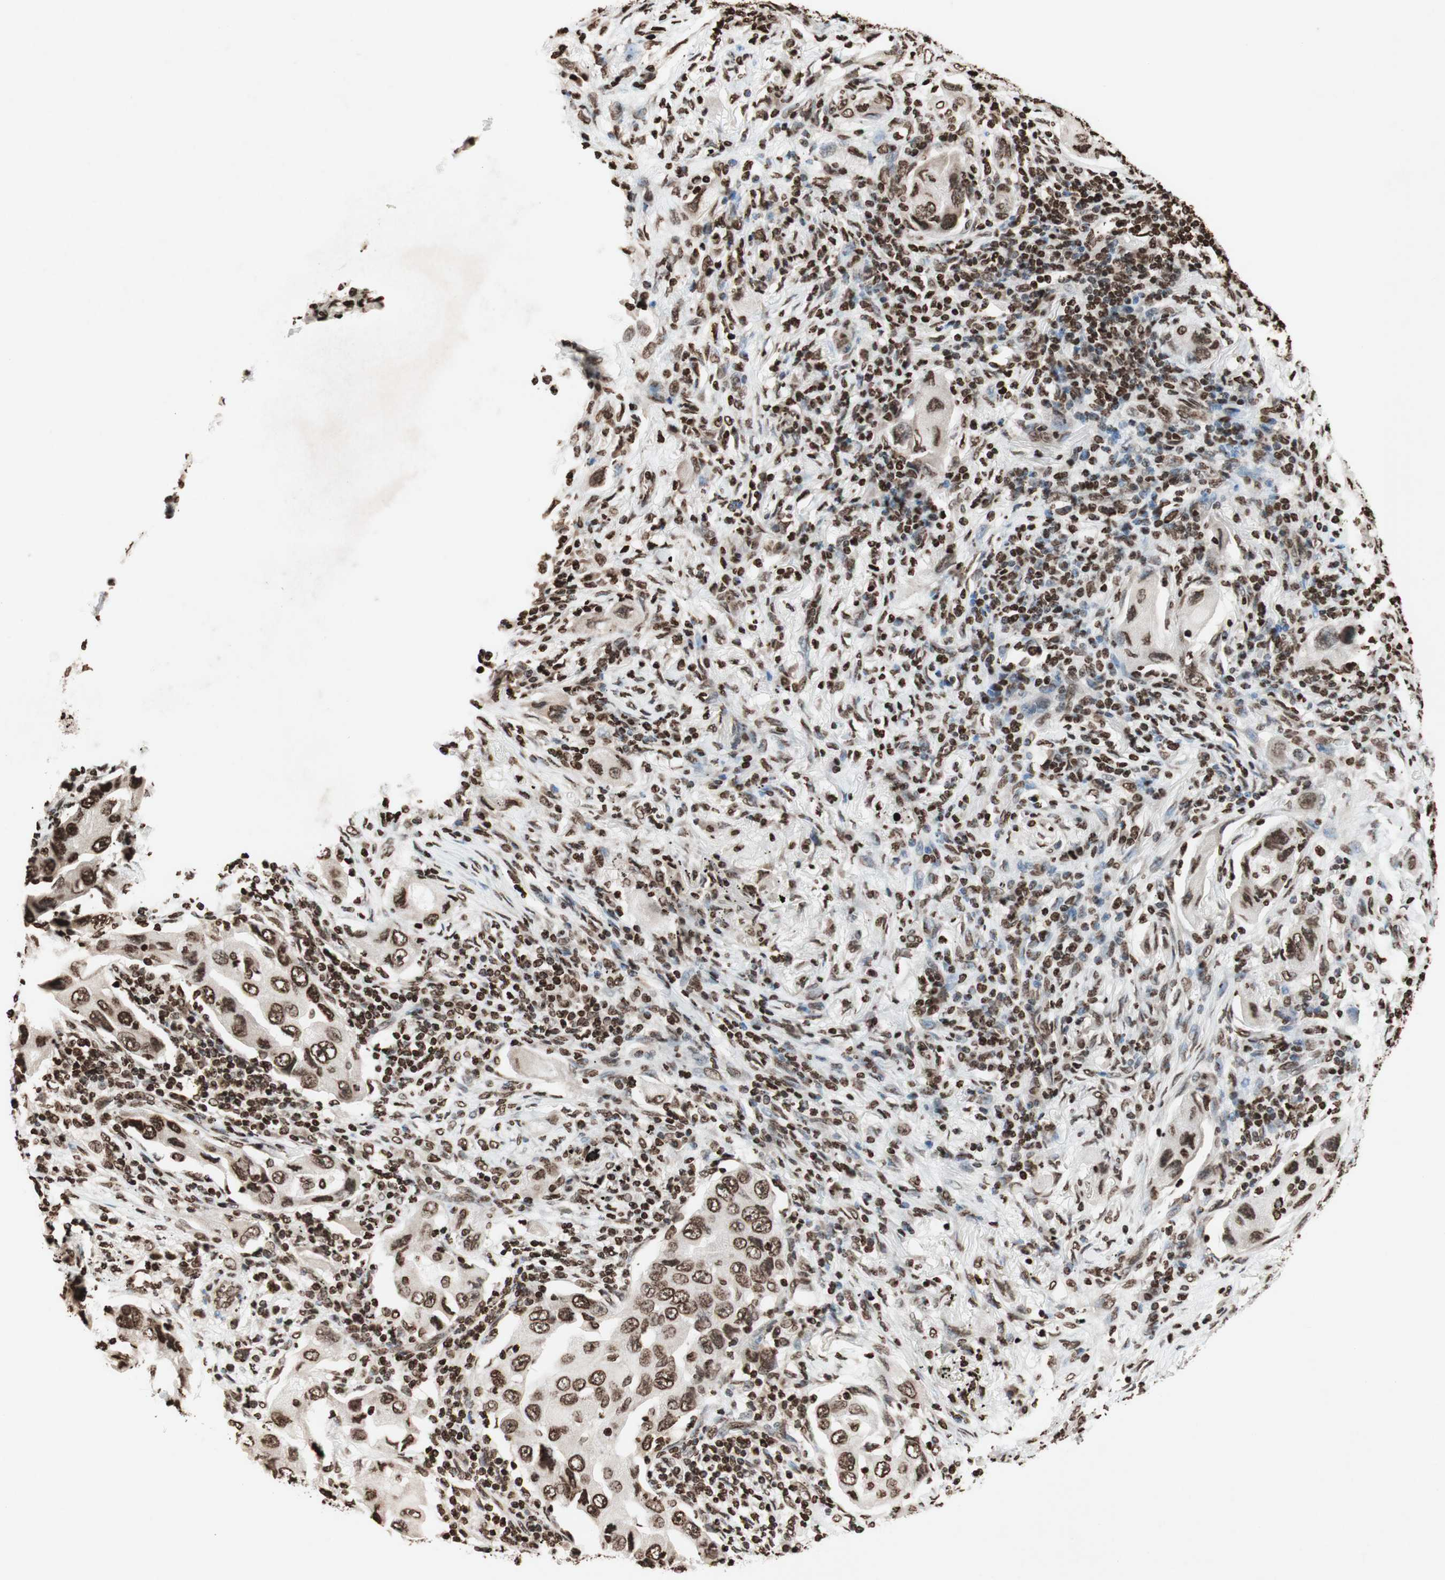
{"staining": {"intensity": "moderate", "quantity": ">75%", "location": "nuclear"}, "tissue": "lung cancer", "cell_type": "Tumor cells", "image_type": "cancer", "snomed": [{"axis": "morphology", "description": "Adenocarcinoma, NOS"}, {"axis": "topography", "description": "Lung"}], "caption": "Lung adenocarcinoma stained with DAB IHC demonstrates medium levels of moderate nuclear staining in approximately >75% of tumor cells.", "gene": "NCOA3", "patient": {"sex": "female", "age": 65}}